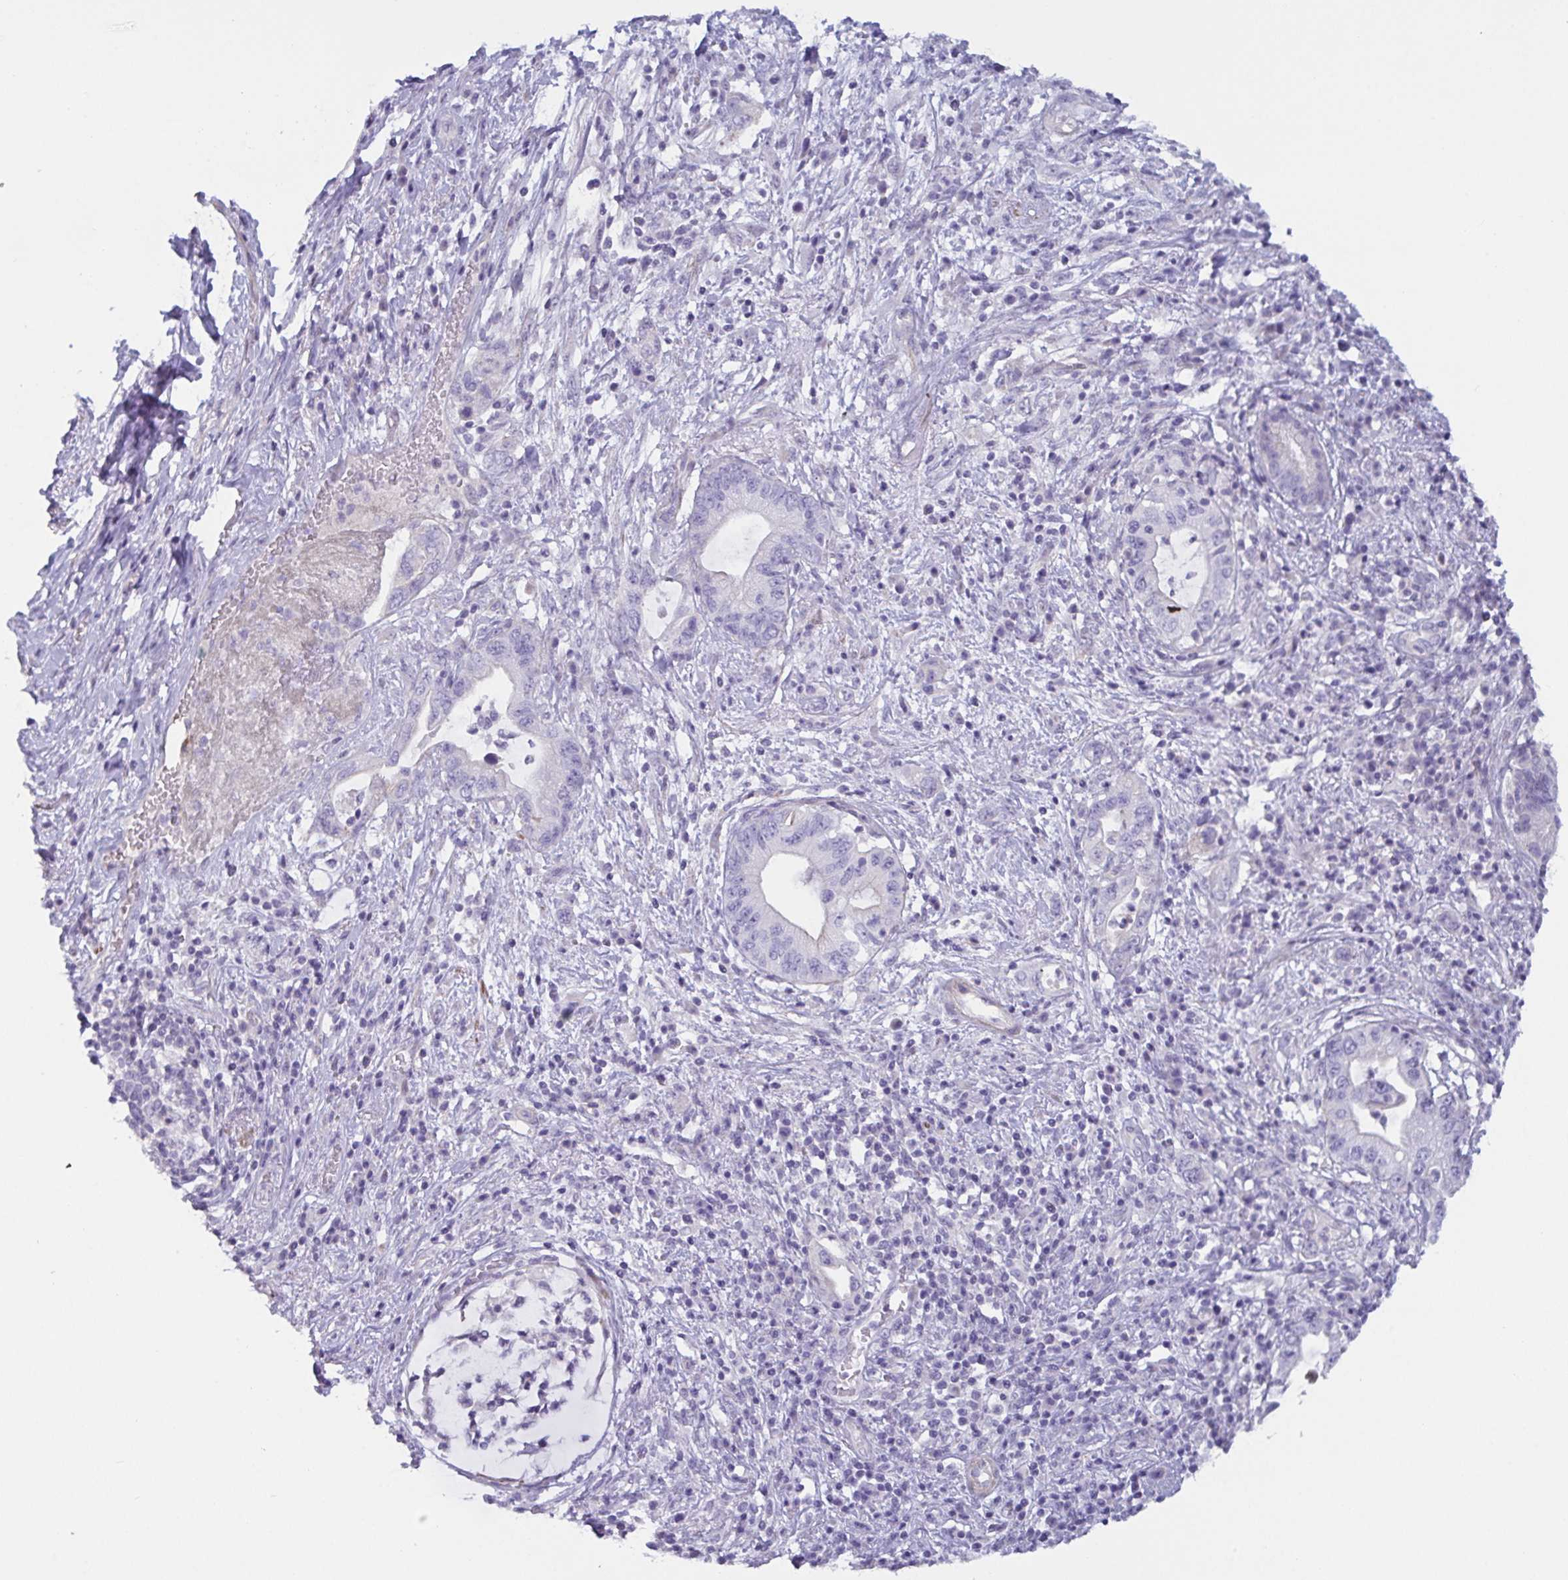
{"staining": {"intensity": "negative", "quantity": "none", "location": "none"}, "tissue": "pancreatic cancer", "cell_type": "Tumor cells", "image_type": "cancer", "snomed": [{"axis": "morphology", "description": "Adenocarcinoma, NOS"}, {"axis": "topography", "description": "Pancreas"}], "caption": "Tumor cells are negative for brown protein staining in adenocarcinoma (pancreatic).", "gene": "OR5P3", "patient": {"sex": "female", "age": 72}}